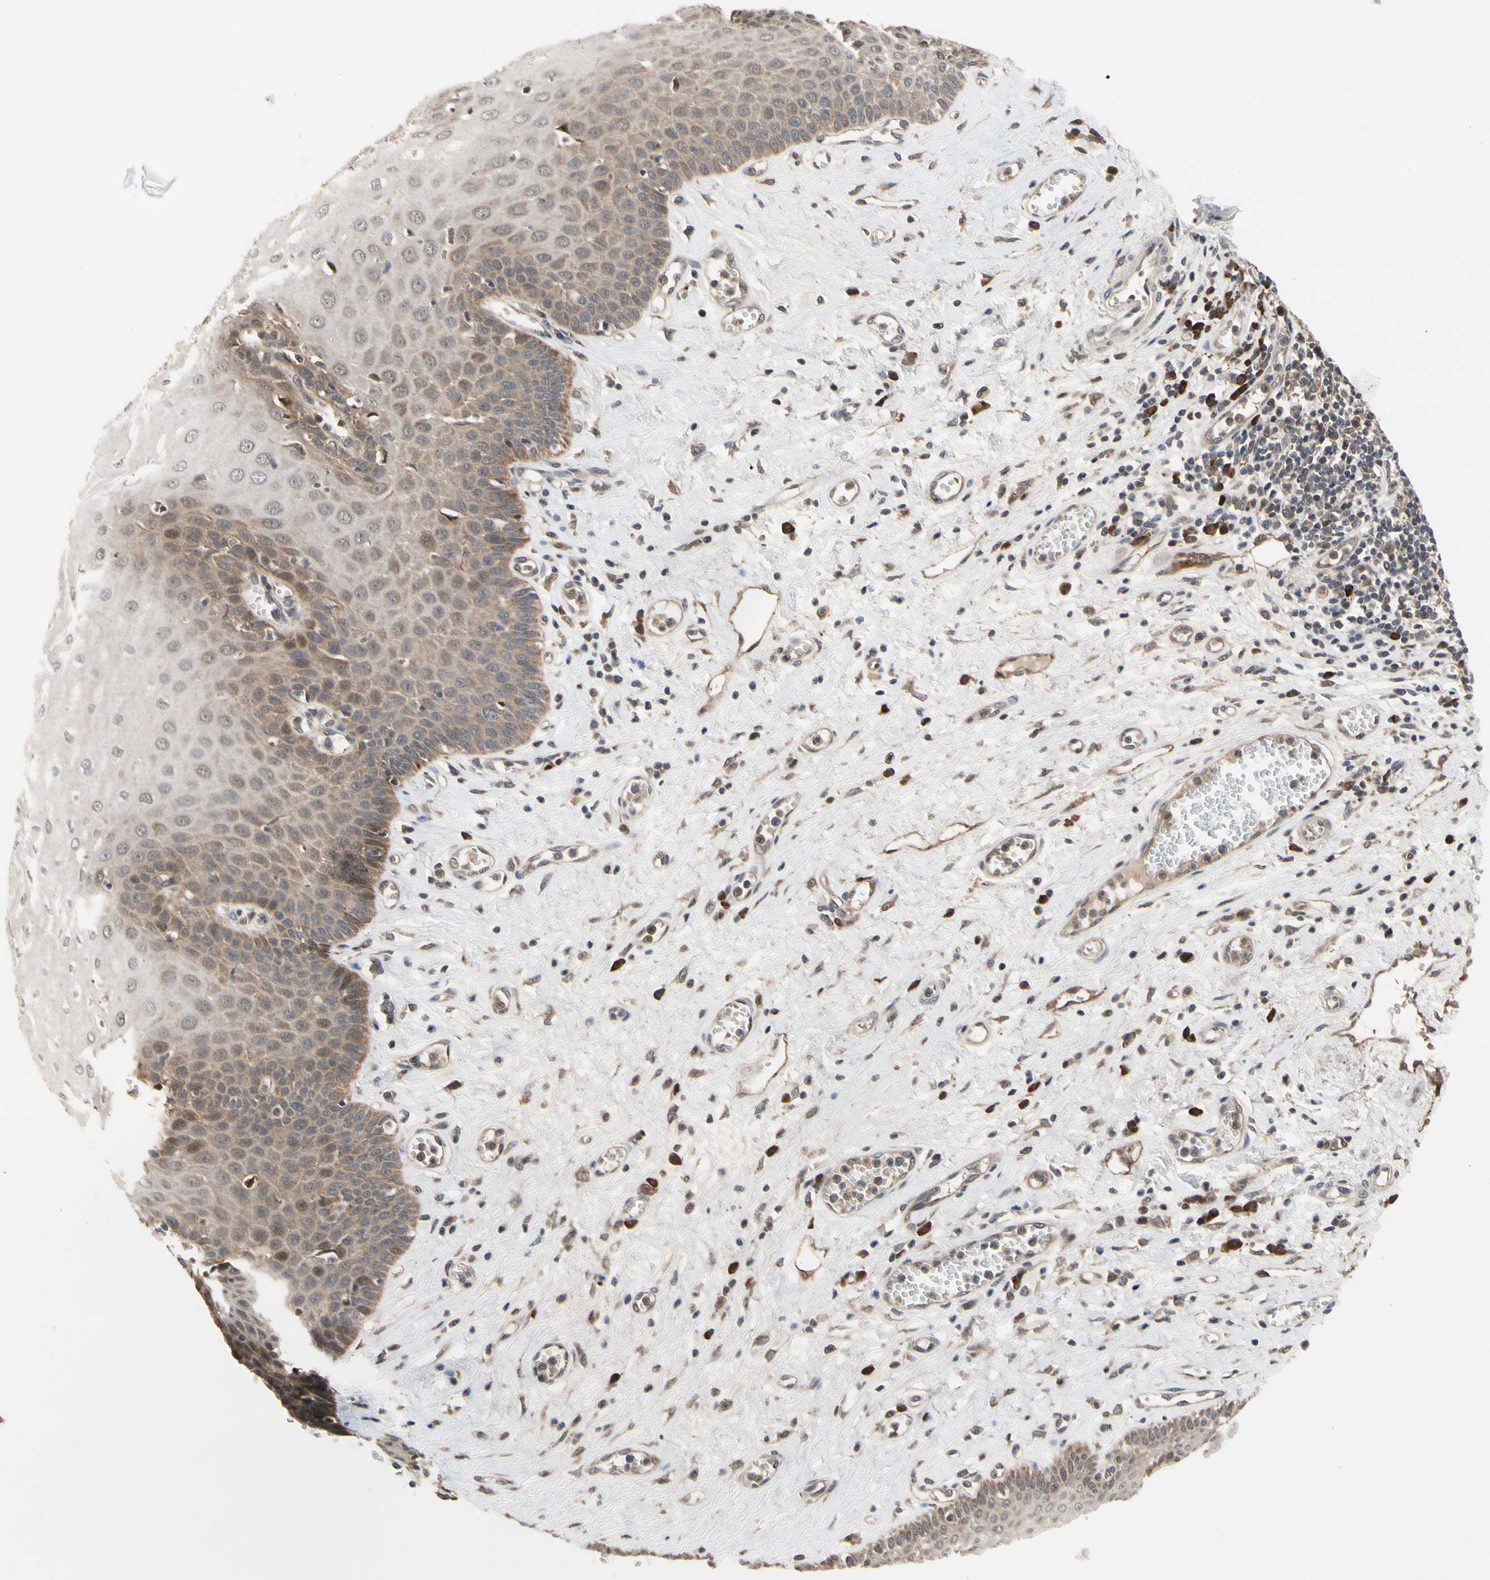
{"staining": {"intensity": "moderate", "quantity": "25%-75%", "location": "cytoplasmic/membranous"}, "tissue": "esophagus", "cell_type": "Squamous epithelial cells", "image_type": "normal", "snomed": [{"axis": "morphology", "description": "Normal tissue, NOS"}, {"axis": "morphology", "description": "Squamous cell carcinoma, NOS"}, {"axis": "topography", "description": "Esophagus"}], "caption": "The histopathology image demonstrates immunohistochemical staining of benign esophagus. There is moderate cytoplasmic/membranous expression is identified in about 25%-75% of squamous epithelial cells.", "gene": "CYTIP", "patient": {"sex": "male", "age": 65}}